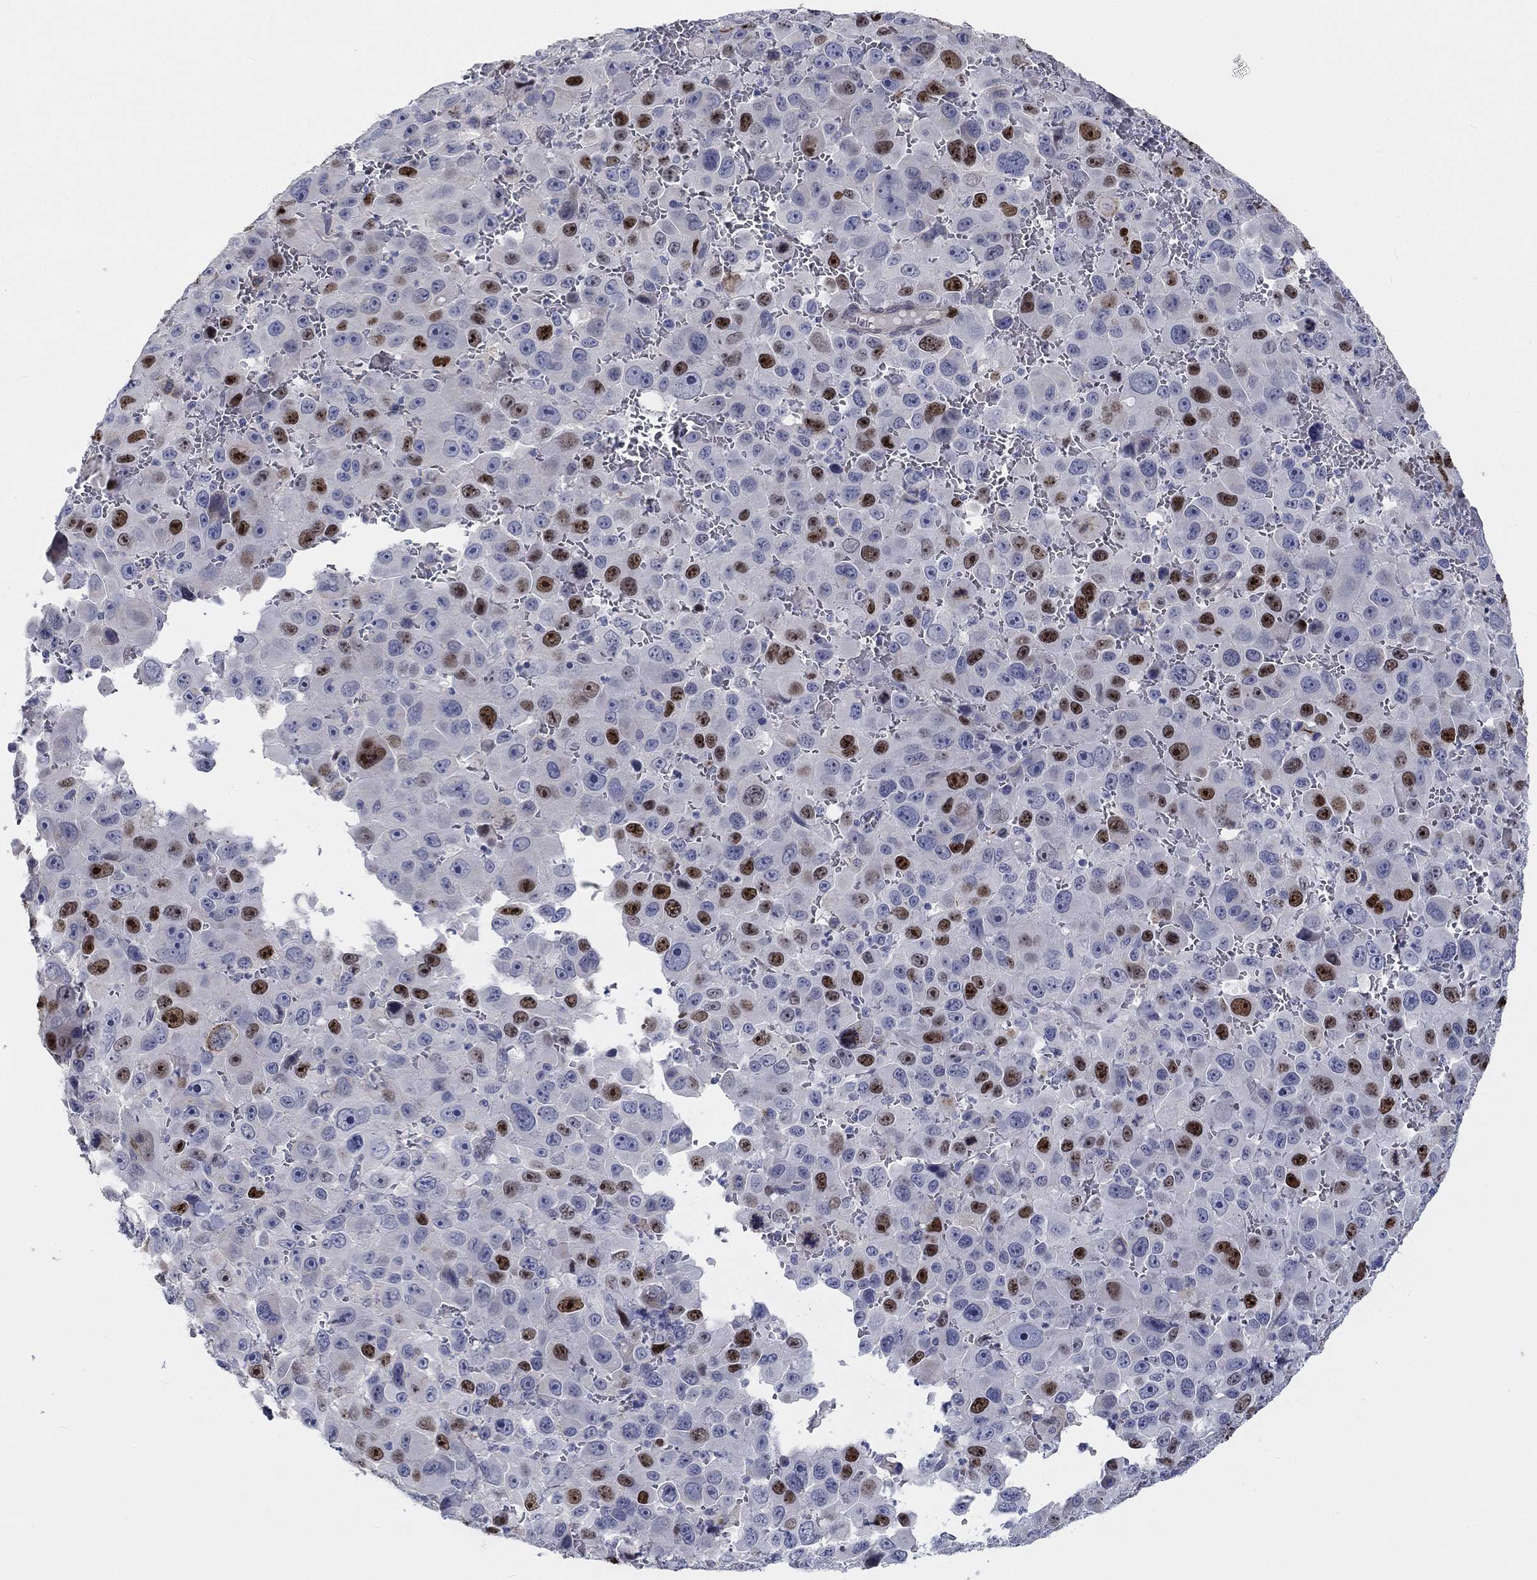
{"staining": {"intensity": "strong", "quantity": "25%-75%", "location": "nuclear"}, "tissue": "melanoma", "cell_type": "Tumor cells", "image_type": "cancer", "snomed": [{"axis": "morphology", "description": "Malignant melanoma, NOS"}, {"axis": "topography", "description": "Skin"}], "caption": "Human melanoma stained for a protein (brown) reveals strong nuclear positive staining in approximately 25%-75% of tumor cells.", "gene": "PRC1", "patient": {"sex": "female", "age": 91}}